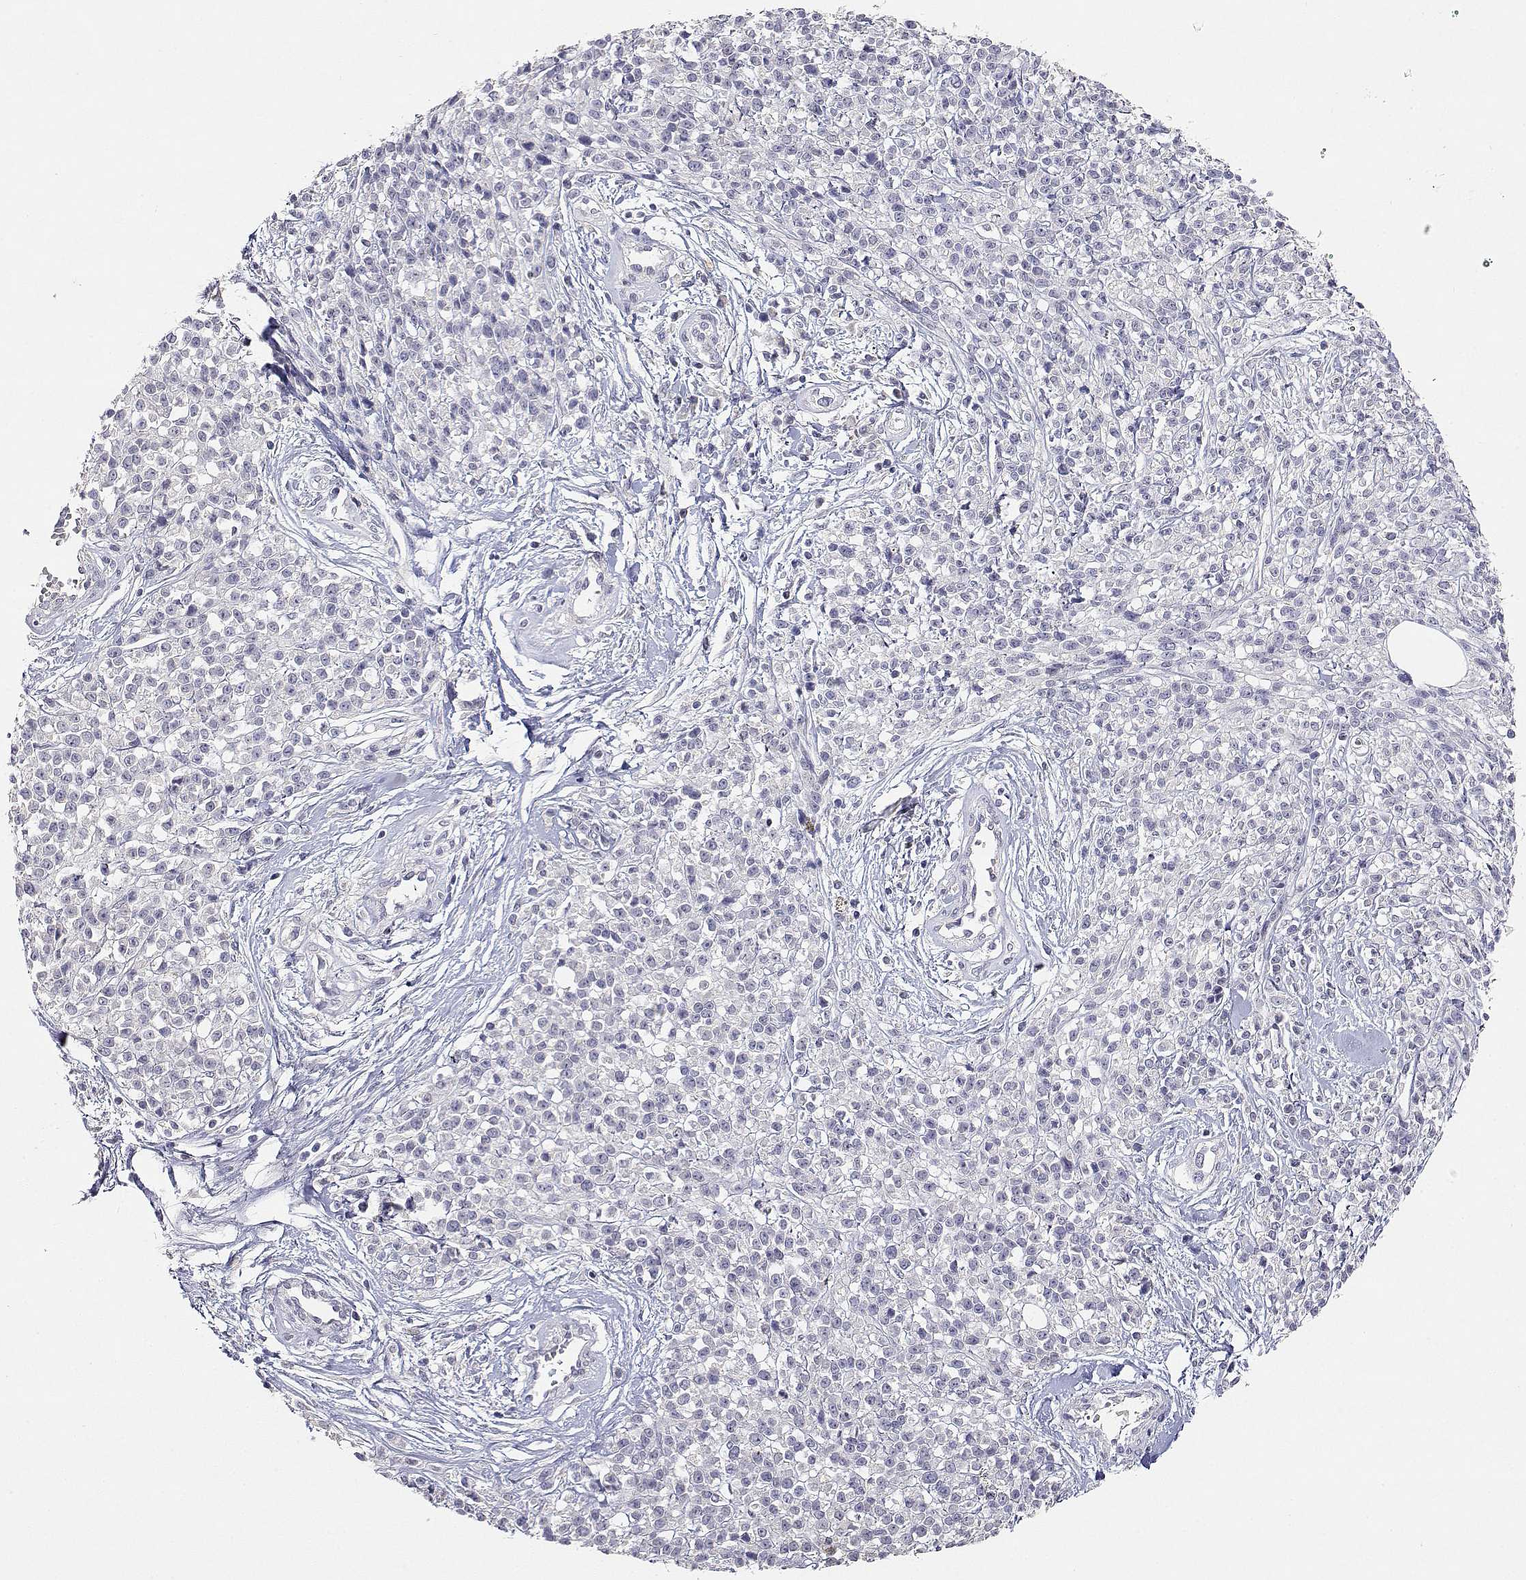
{"staining": {"intensity": "negative", "quantity": "none", "location": "none"}, "tissue": "melanoma", "cell_type": "Tumor cells", "image_type": "cancer", "snomed": [{"axis": "morphology", "description": "Malignant melanoma, NOS"}, {"axis": "topography", "description": "Skin"}, {"axis": "topography", "description": "Skin of trunk"}], "caption": "The histopathology image demonstrates no significant staining in tumor cells of melanoma.", "gene": "ADA", "patient": {"sex": "male", "age": 74}}